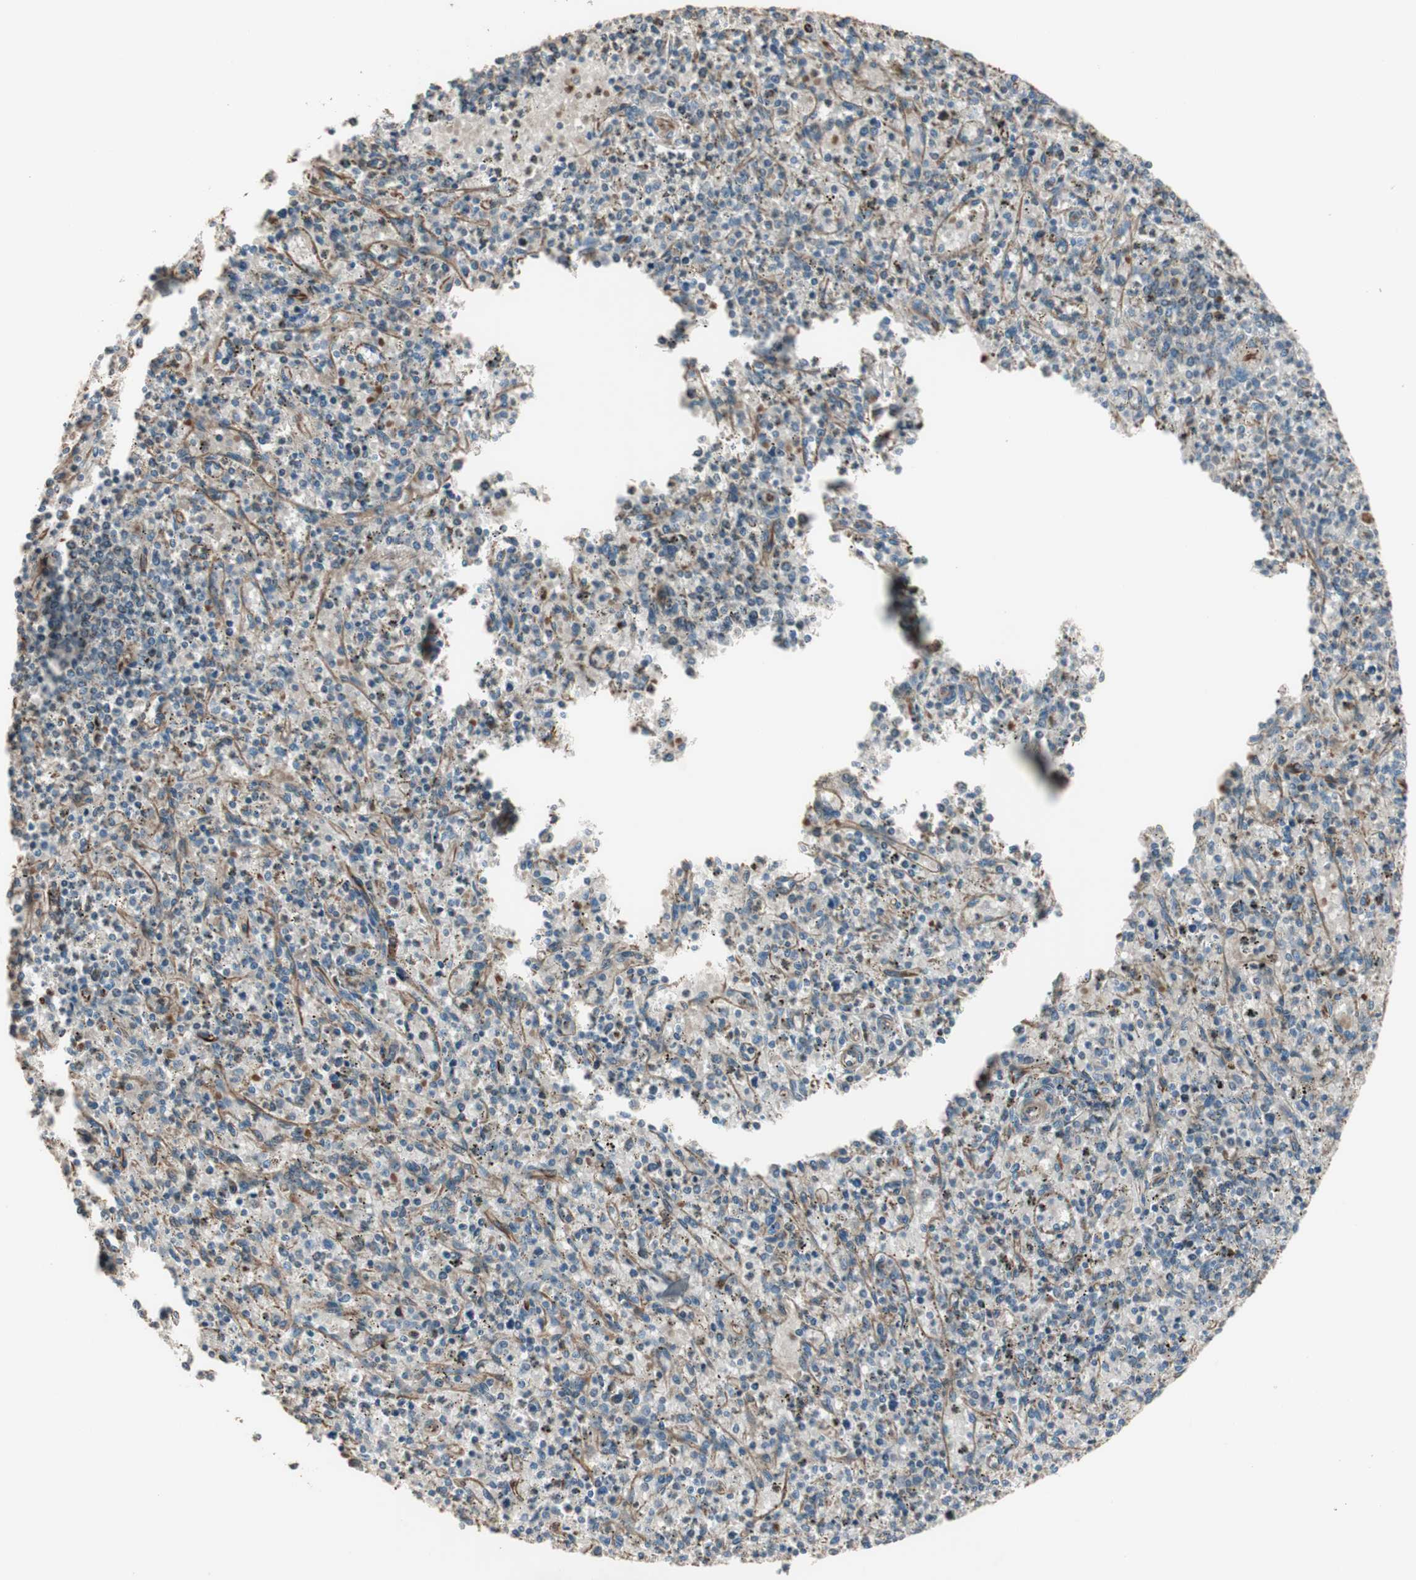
{"staining": {"intensity": "negative", "quantity": "none", "location": "none"}, "tissue": "spleen", "cell_type": "Cells in red pulp", "image_type": "normal", "snomed": [{"axis": "morphology", "description": "Normal tissue, NOS"}, {"axis": "topography", "description": "Spleen"}], "caption": "A high-resolution histopathology image shows IHC staining of benign spleen, which reveals no significant staining in cells in red pulp. (DAB immunohistochemistry, high magnification).", "gene": "SRCIN1", "patient": {"sex": "male", "age": 72}}